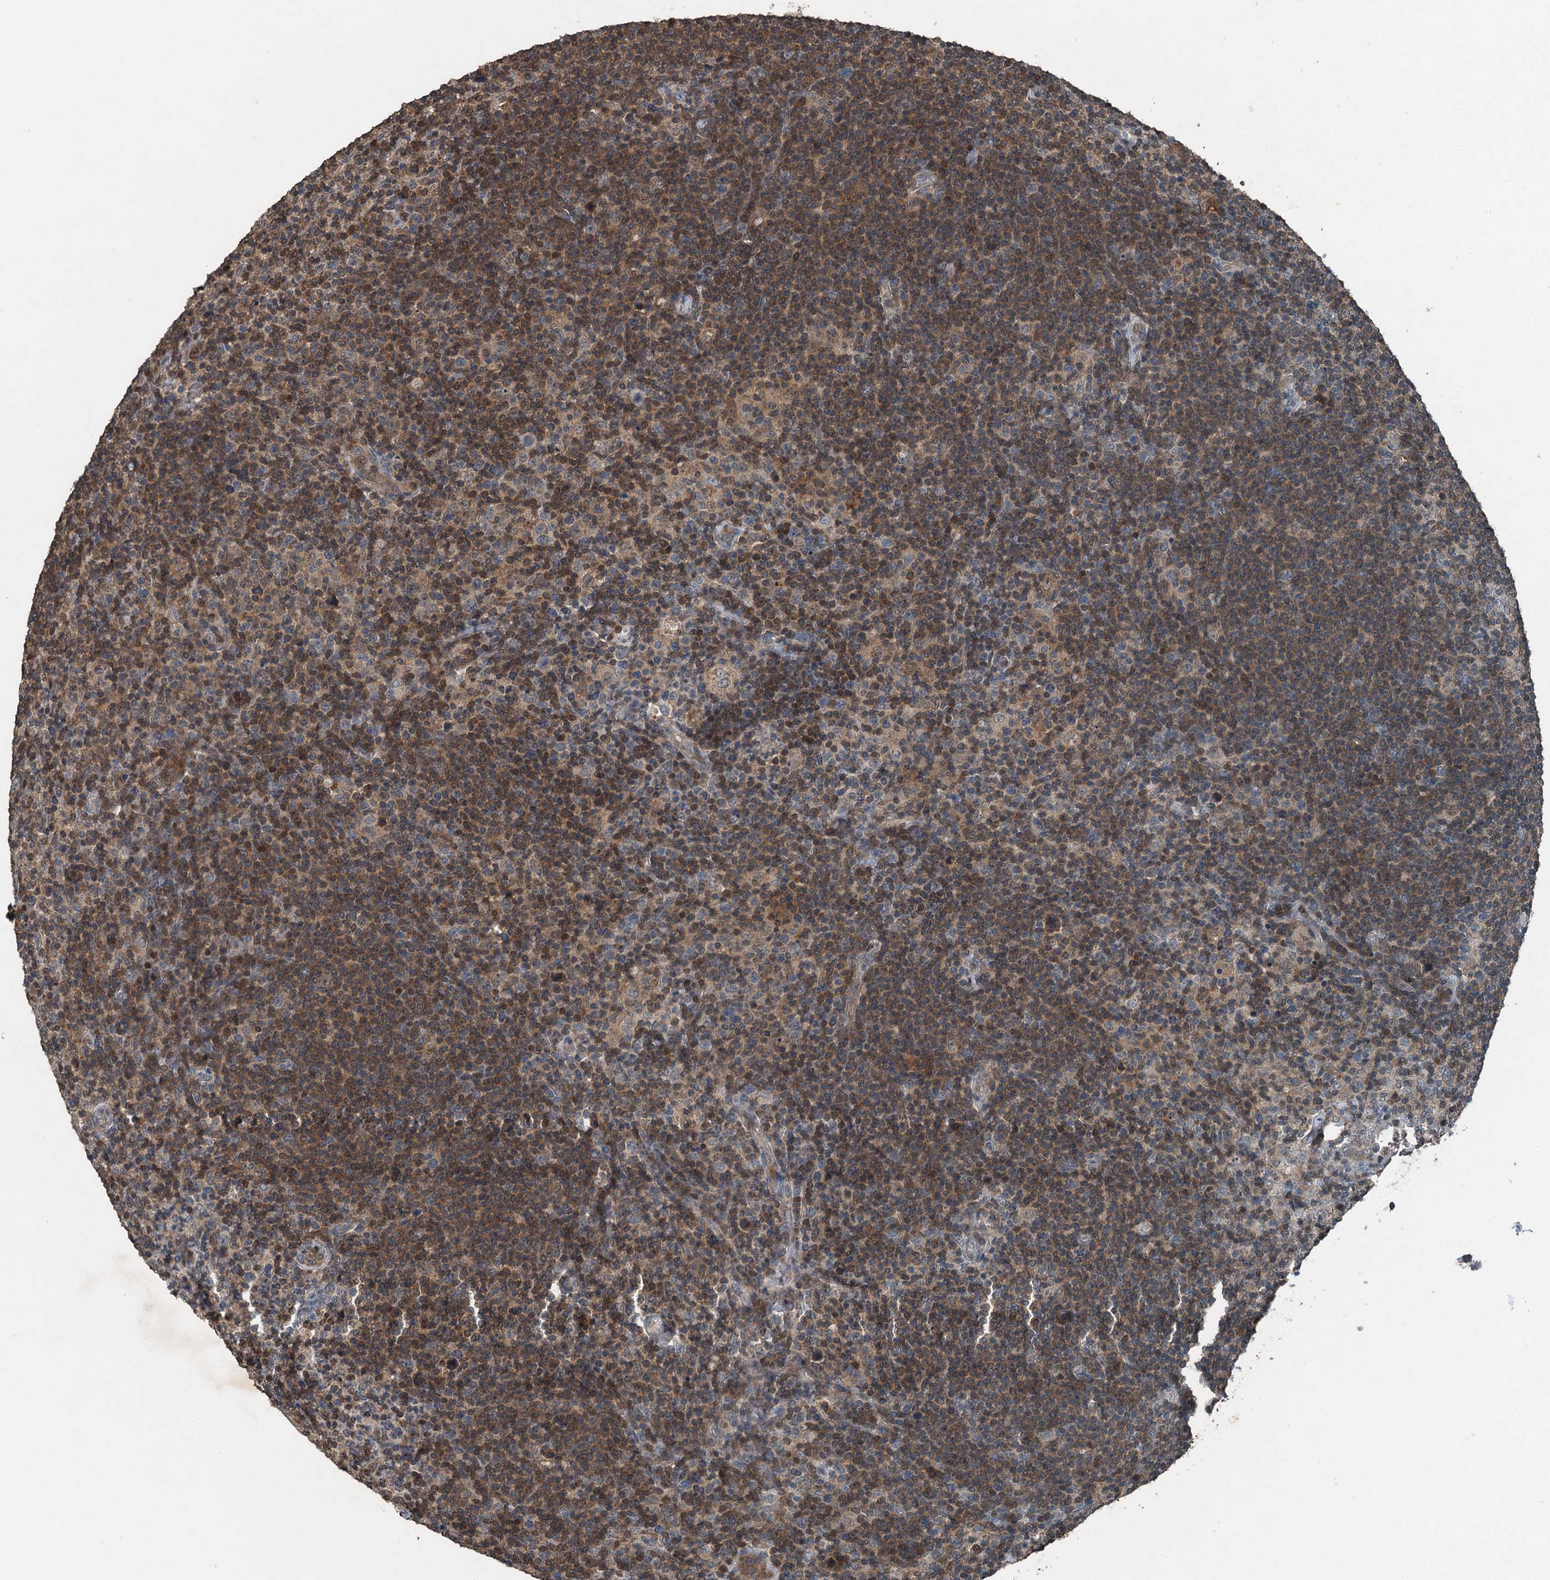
{"staining": {"intensity": "weak", "quantity": "<25%", "location": "cytoplasmic/membranous"}, "tissue": "lymphoma", "cell_type": "Tumor cells", "image_type": "cancer", "snomed": [{"axis": "morphology", "description": "Hodgkin's disease, NOS"}, {"axis": "topography", "description": "Lymph node"}], "caption": "Hodgkin's disease stained for a protein using immunohistochemistry demonstrates no staining tumor cells.", "gene": "TCTN1", "patient": {"sex": "female", "age": 57}}